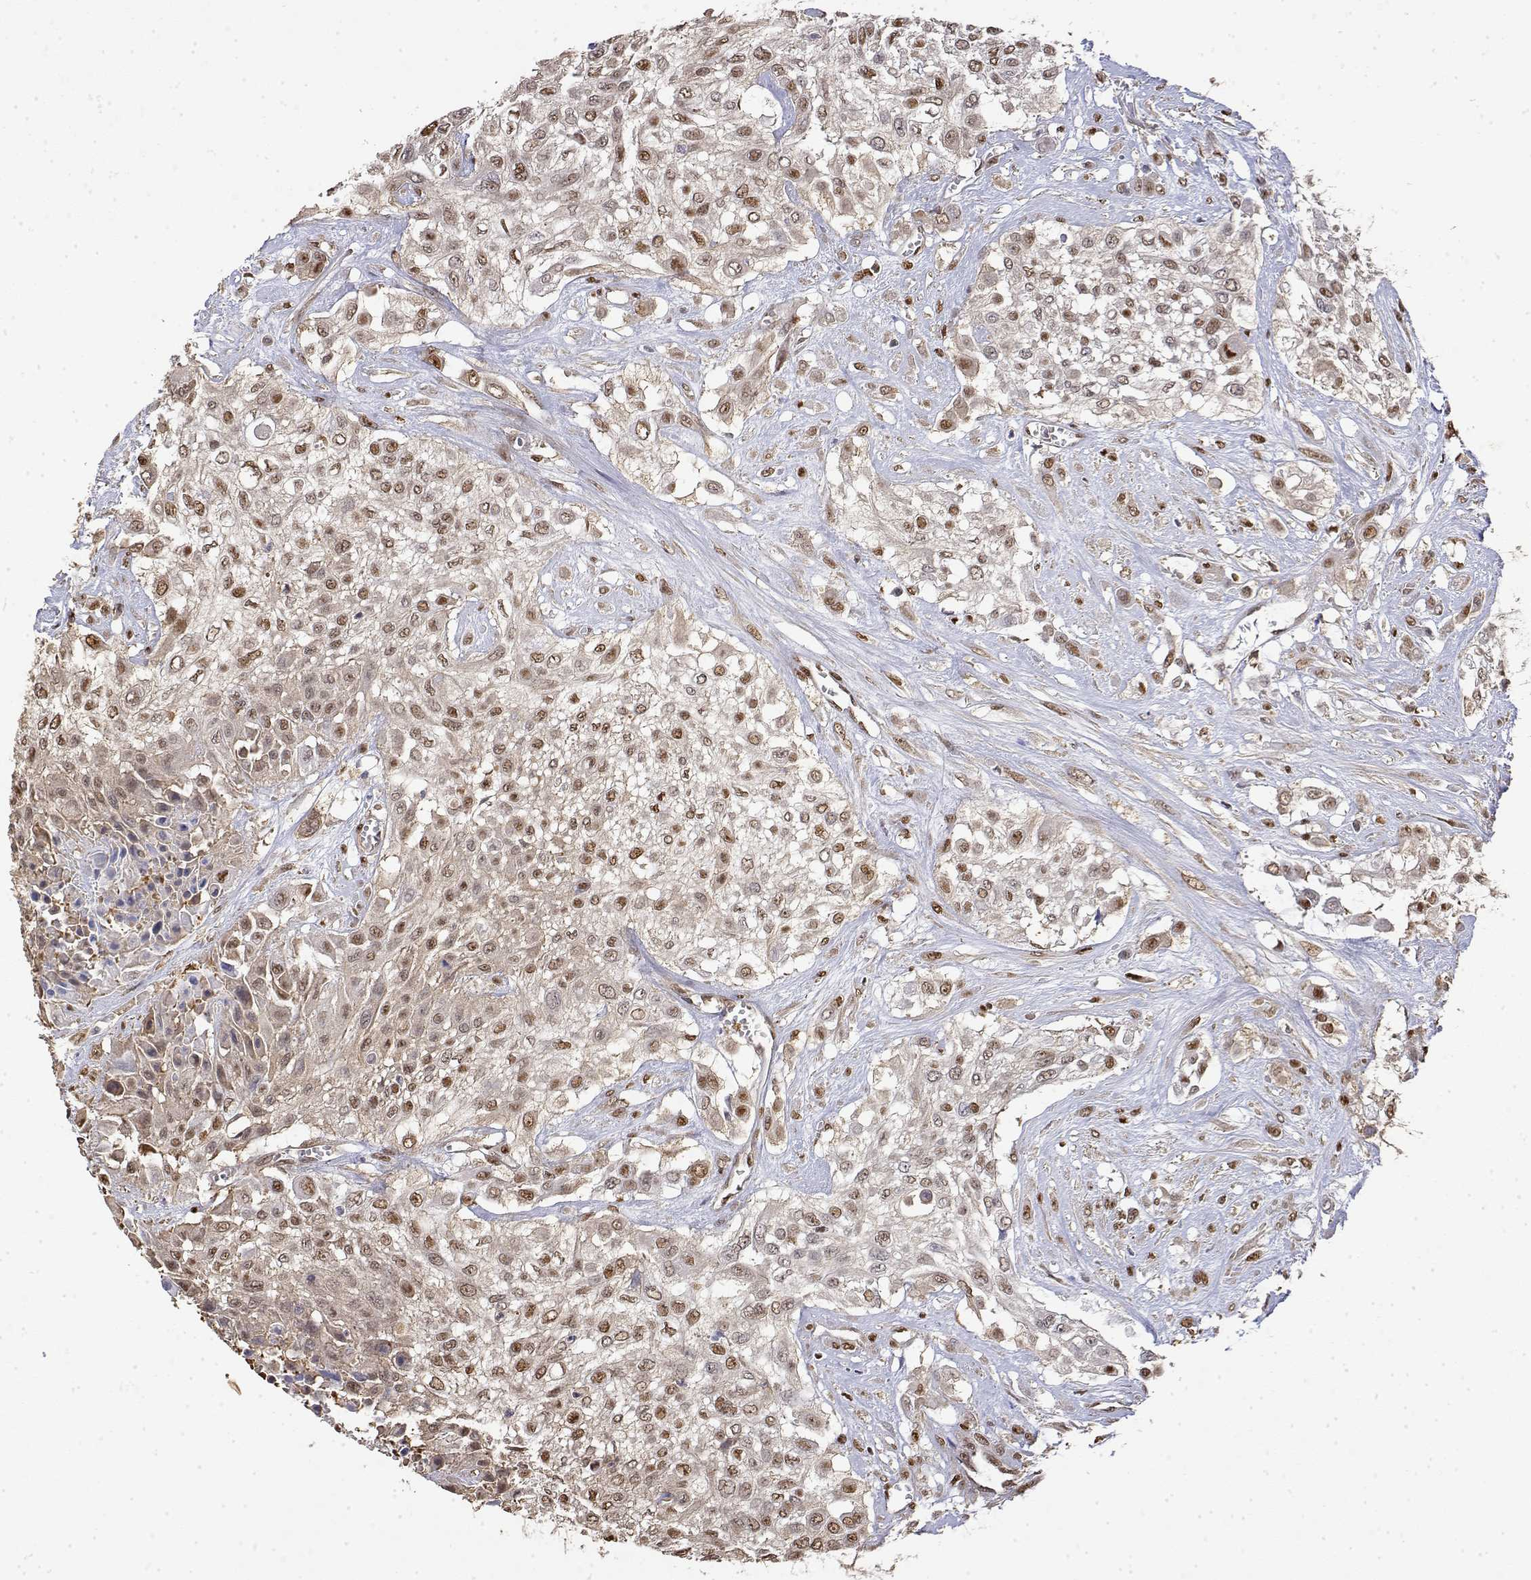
{"staining": {"intensity": "moderate", "quantity": ">75%", "location": "nuclear"}, "tissue": "urothelial cancer", "cell_type": "Tumor cells", "image_type": "cancer", "snomed": [{"axis": "morphology", "description": "Urothelial carcinoma, High grade"}, {"axis": "topography", "description": "Urinary bladder"}], "caption": "Protein staining of urothelial cancer tissue displays moderate nuclear expression in approximately >75% of tumor cells. The protein of interest is stained brown, and the nuclei are stained in blue (DAB (3,3'-diaminobenzidine) IHC with brightfield microscopy, high magnification).", "gene": "TPI1", "patient": {"sex": "male", "age": 57}}